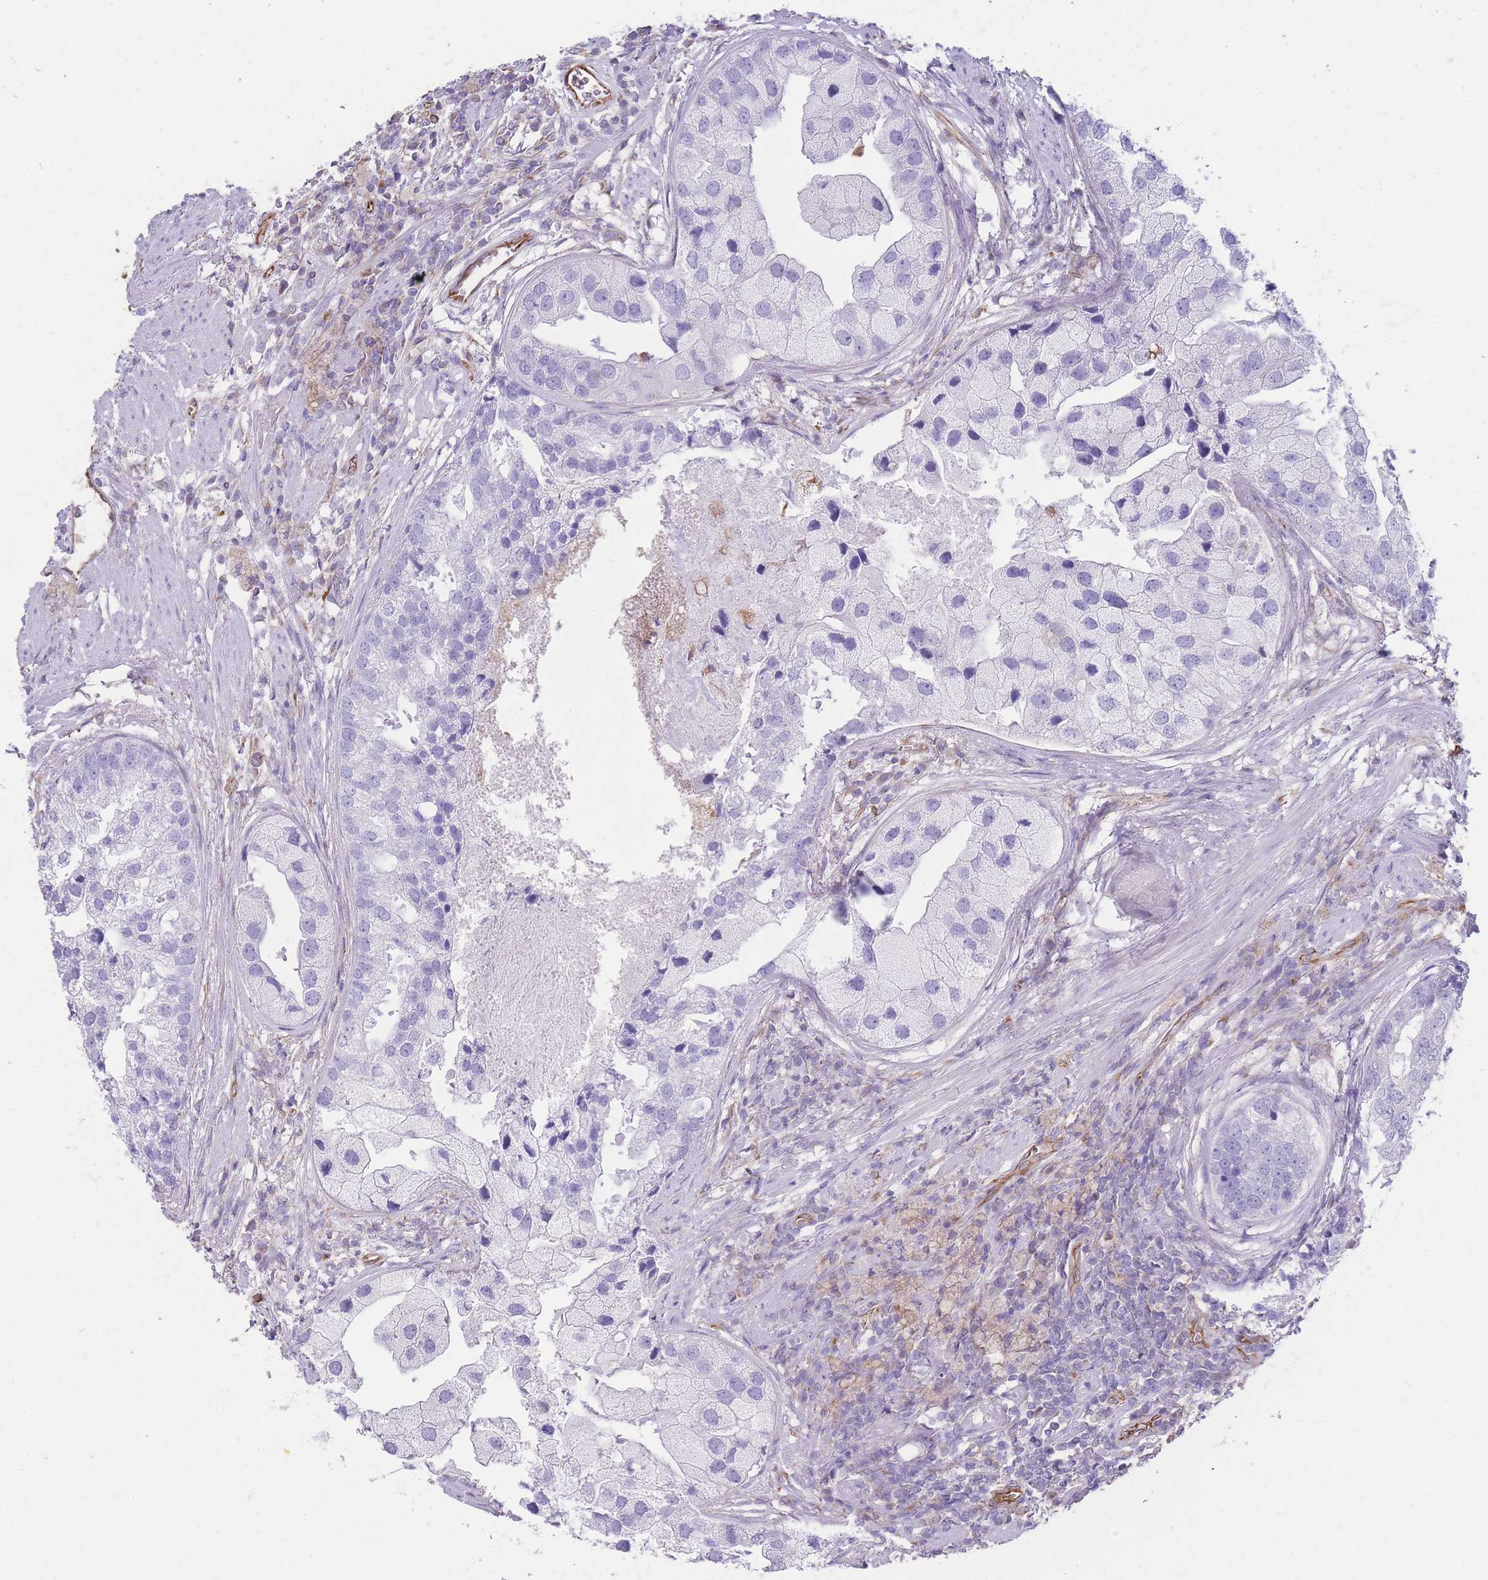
{"staining": {"intensity": "negative", "quantity": "none", "location": "none"}, "tissue": "prostate cancer", "cell_type": "Tumor cells", "image_type": "cancer", "snomed": [{"axis": "morphology", "description": "Adenocarcinoma, High grade"}, {"axis": "topography", "description": "Prostate"}], "caption": "The IHC micrograph has no significant staining in tumor cells of prostate cancer tissue.", "gene": "ANKRD53", "patient": {"sex": "male", "age": 62}}